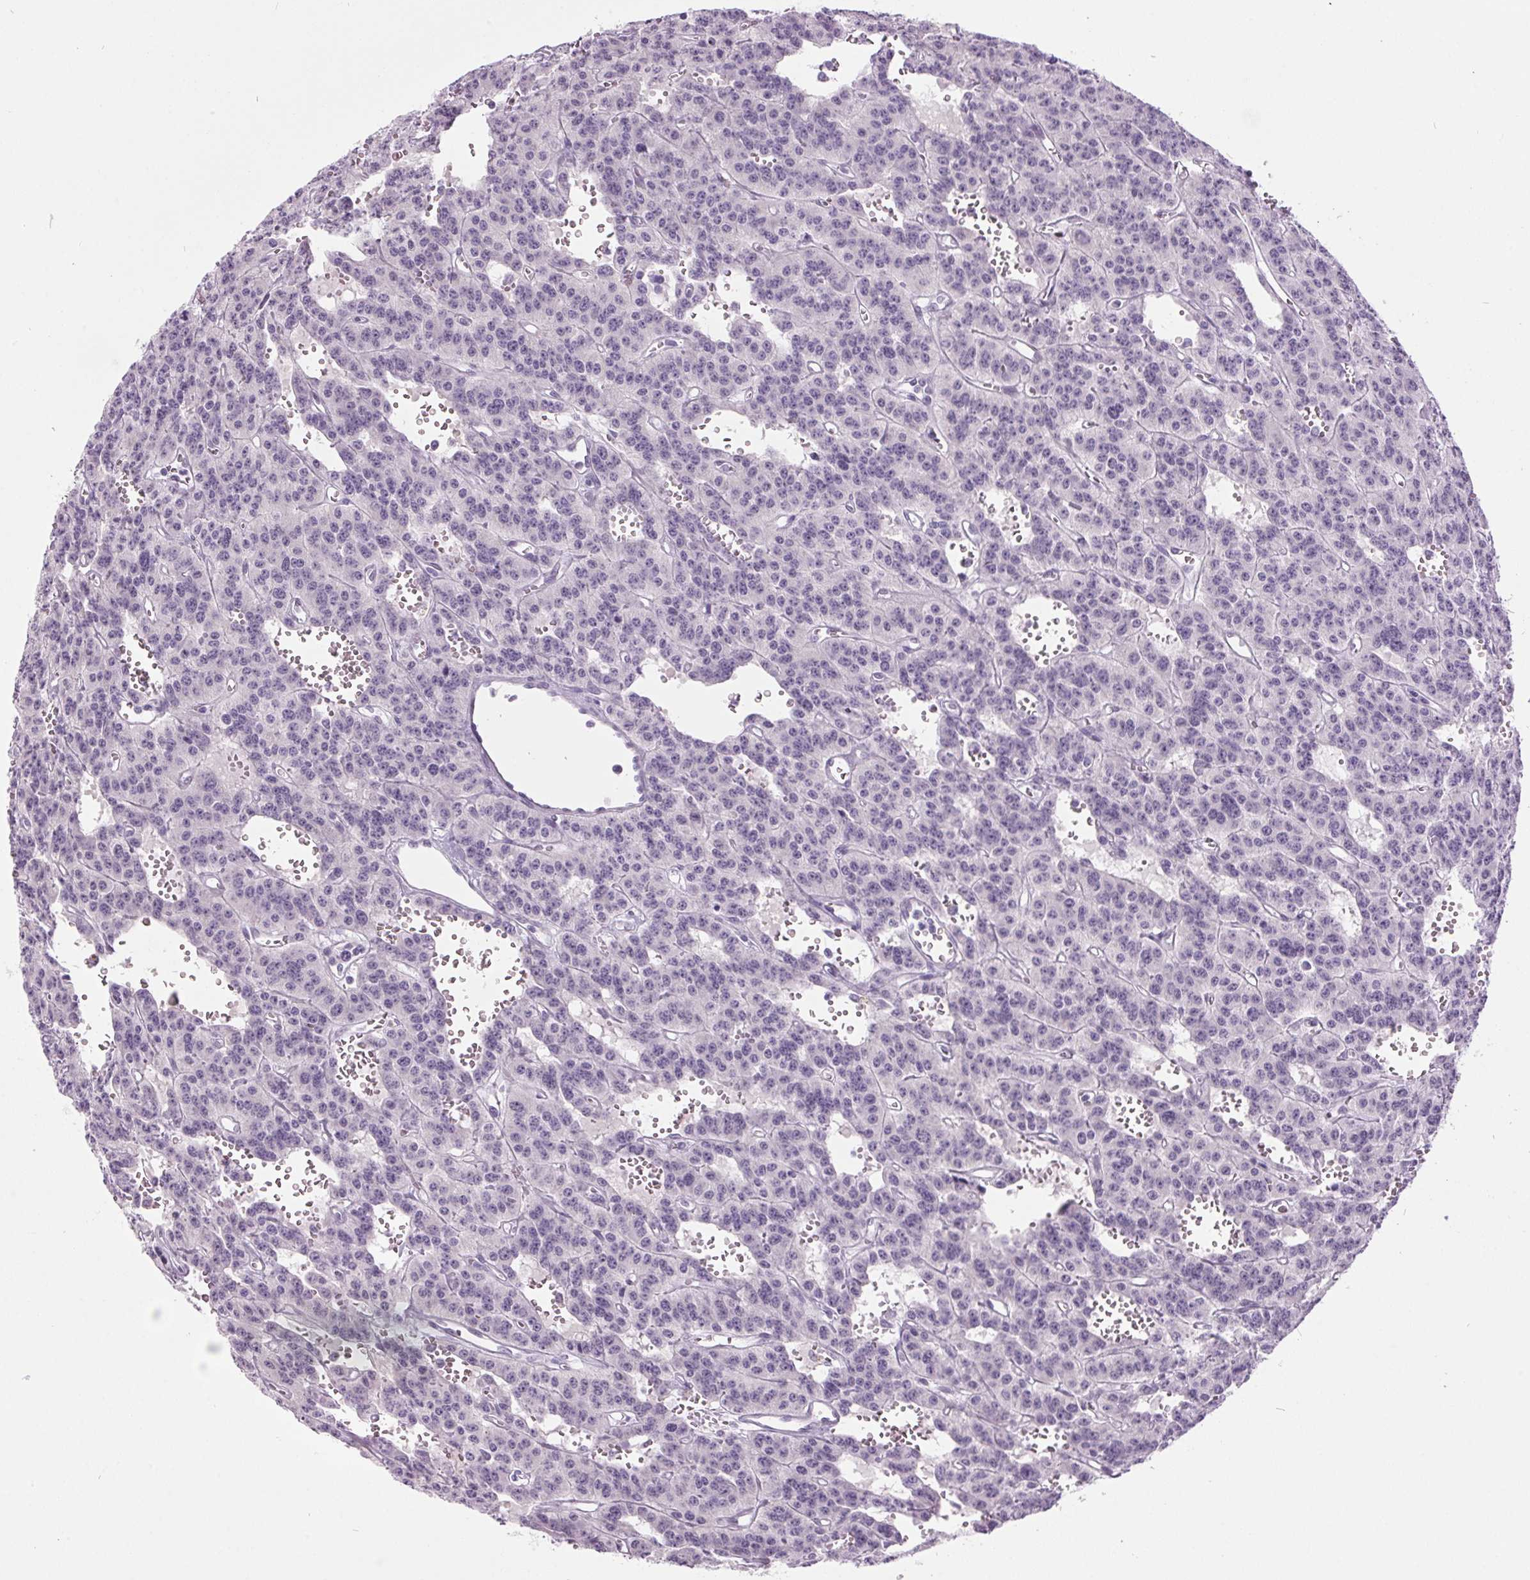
{"staining": {"intensity": "negative", "quantity": "none", "location": "none"}, "tissue": "carcinoid", "cell_type": "Tumor cells", "image_type": "cancer", "snomed": [{"axis": "morphology", "description": "Carcinoid, malignant, NOS"}, {"axis": "topography", "description": "Lung"}], "caption": "Carcinoid was stained to show a protein in brown. There is no significant positivity in tumor cells.", "gene": "ODAD2", "patient": {"sex": "female", "age": 71}}